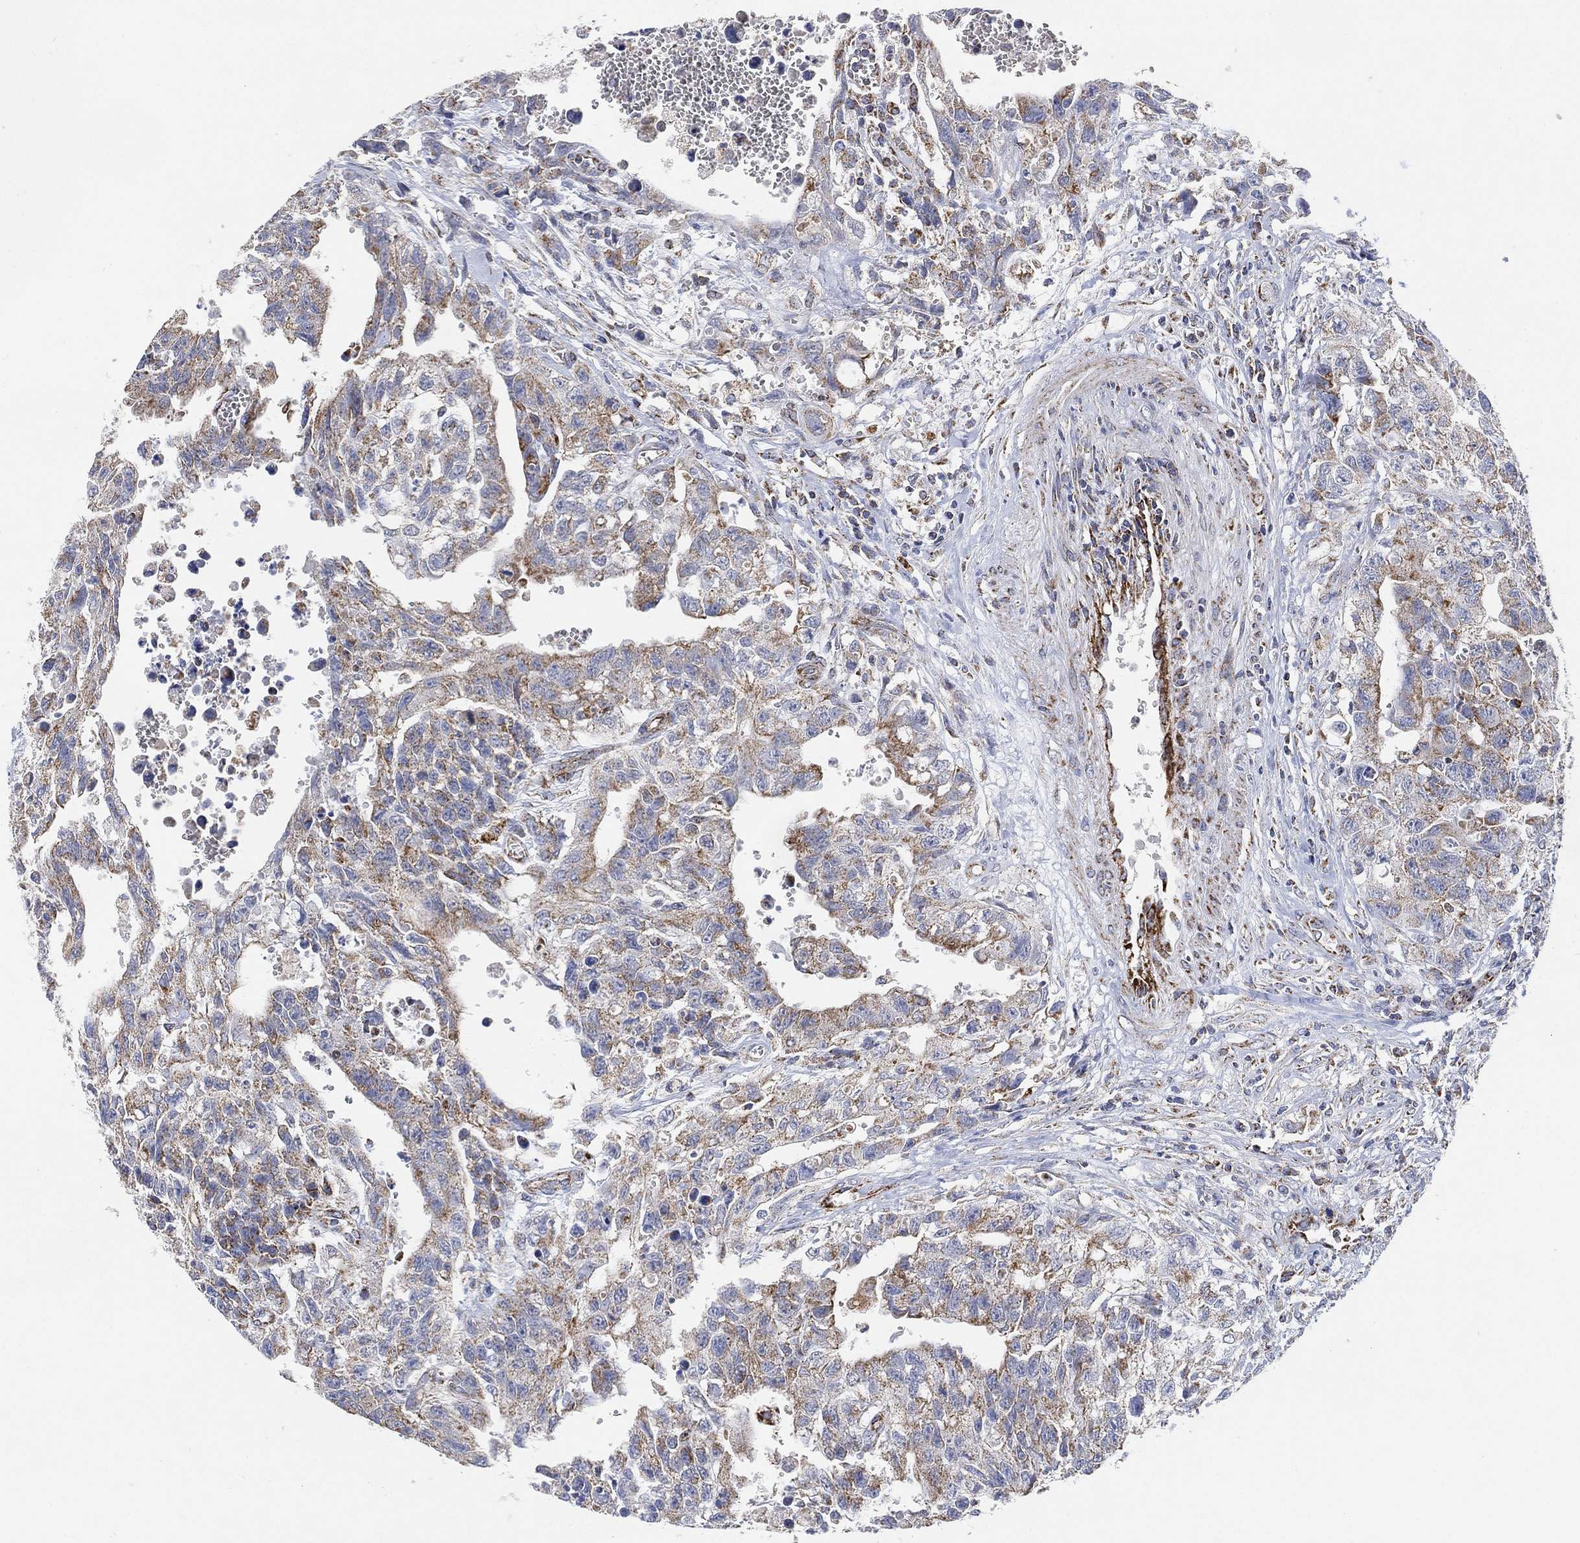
{"staining": {"intensity": "moderate", "quantity": "<25%", "location": "cytoplasmic/membranous"}, "tissue": "testis cancer", "cell_type": "Tumor cells", "image_type": "cancer", "snomed": [{"axis": "morphology", "description": "Carcinoma, Embryonal, NOS"}, {"axis": "topography", "description": "Testis"}], "caption": "Moderate cytoplasmic/membranous staining for a protein is identified in about <25% of tumor cells of testis cancer (embryonal carcinoma) using IHC.", "gene": "NDUFS3", "patient": {"sex": "male", "age": 24}}